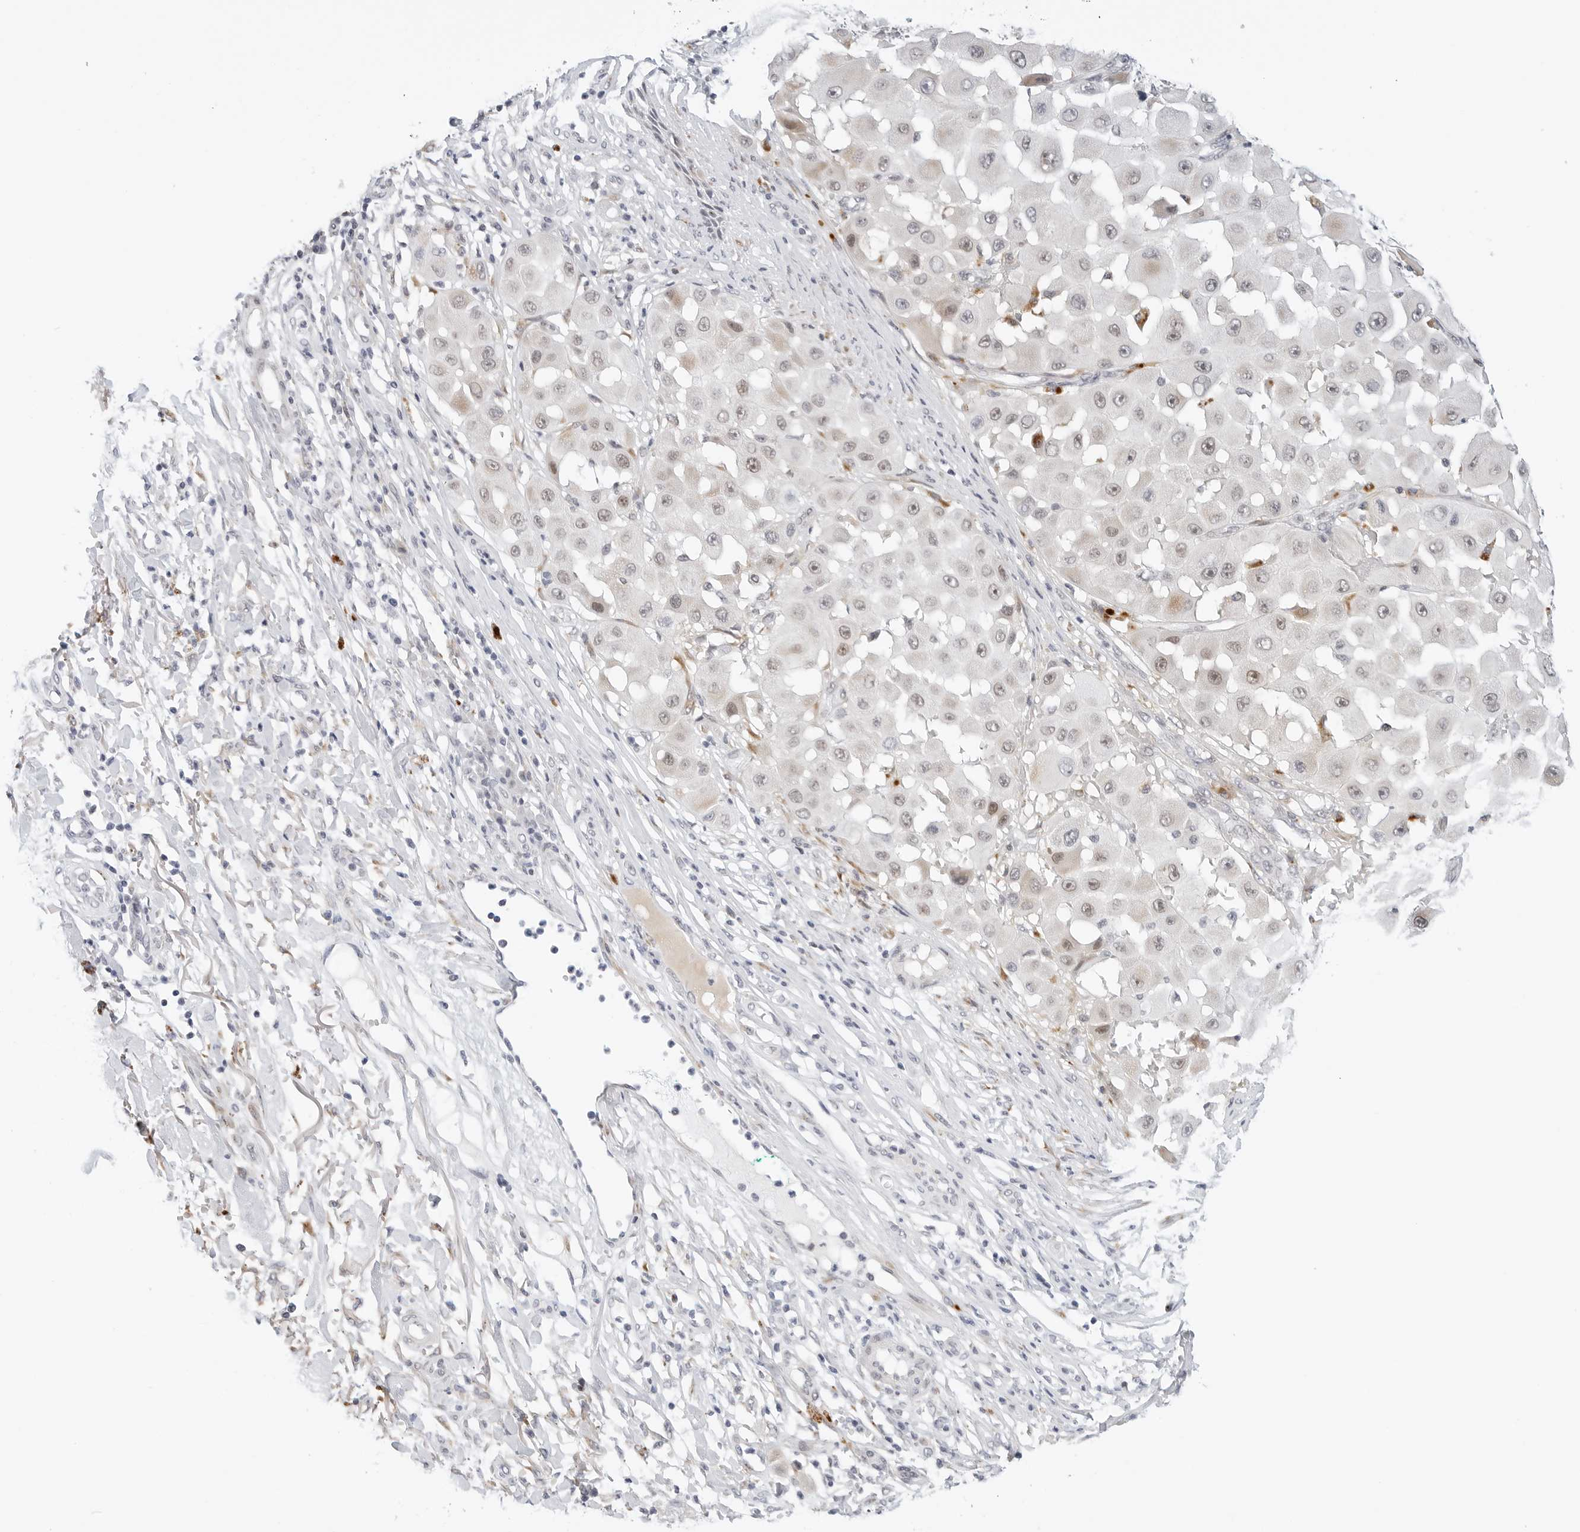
{"staining": {"intensity": "weak", "quantity": "<25%", "location": "cytoplasmic/membranous,nuclear"}, "tissue": "melanoma", "cell_type": "Tumor cells", "image_type": "cancer", "snomed": [{"axis": "morphology", "description": "Malignant melanoma, NOS"}, {"axis": "topography", "description": "Skin"}], "caption": "Melanoma stained for a protein using immunohistochemistry (IHC) displays no positivity tumor cells.", "gene": "TSEN2", "patient": {"sex": "female", "age": 81}}